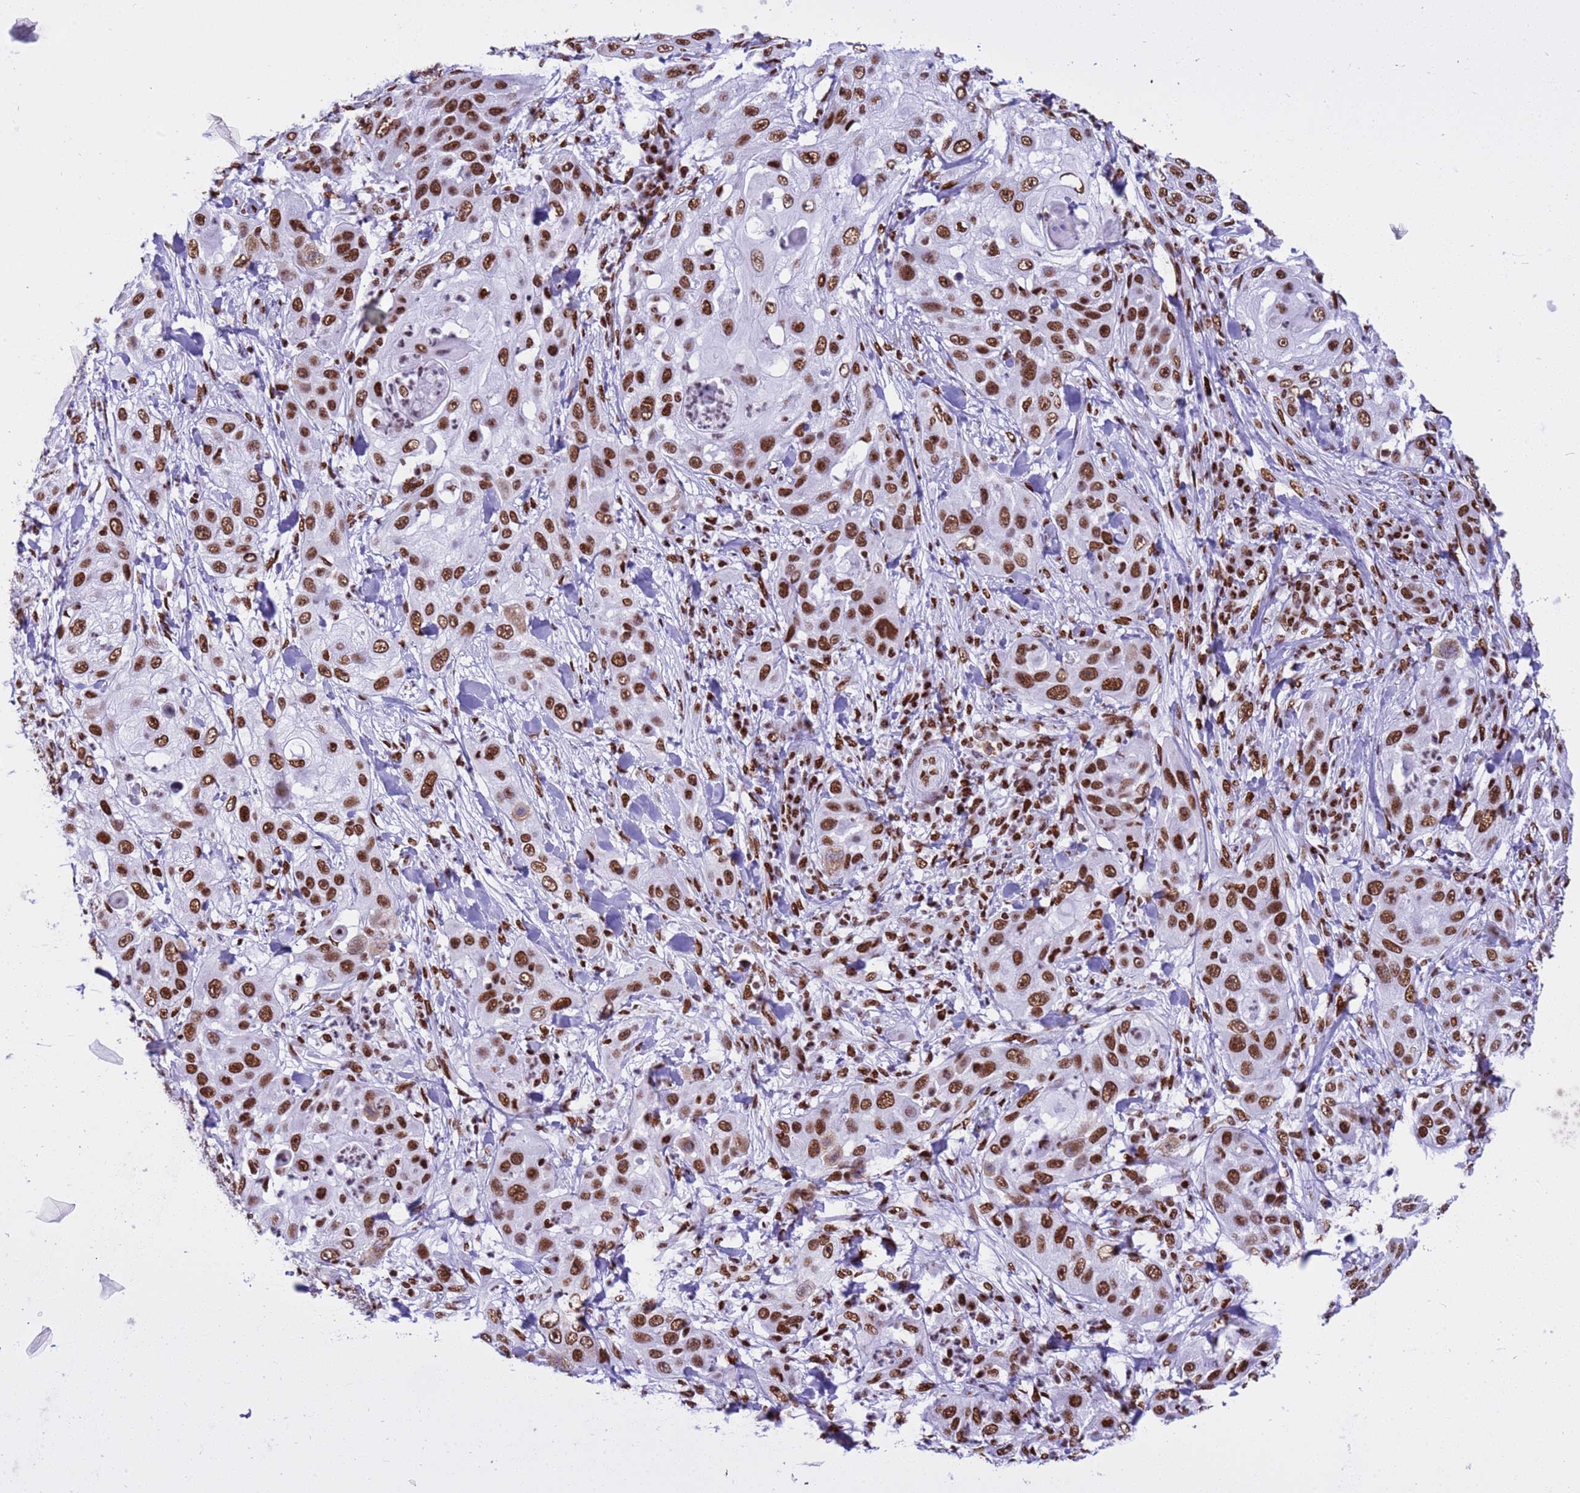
{"staining": {"intensity": "moderate", "quantity": ">75%", "location": "nuclear"}, "tissue": "skin cancer", "cell_type": "Tumor cells", "image_type": "cancer", "snomed": [{"axis": "morphology", "description": "Squamous cell carcinoma, NOS"}, {"axis": "topography", "description": "Skin"}], "caption": "The image reveals staining of squamous cell carcinoma (skin), revealing moderate nuclear protein expression (brown color) within tumor cells. Using DAB (3,3'-diaminobenzidine) (brown) and hematoxylin (blue) stains, captured at high magnification using brightfield microscopy.", "gene": "RALY", "patient": {"sex": "female", "age": 44}}